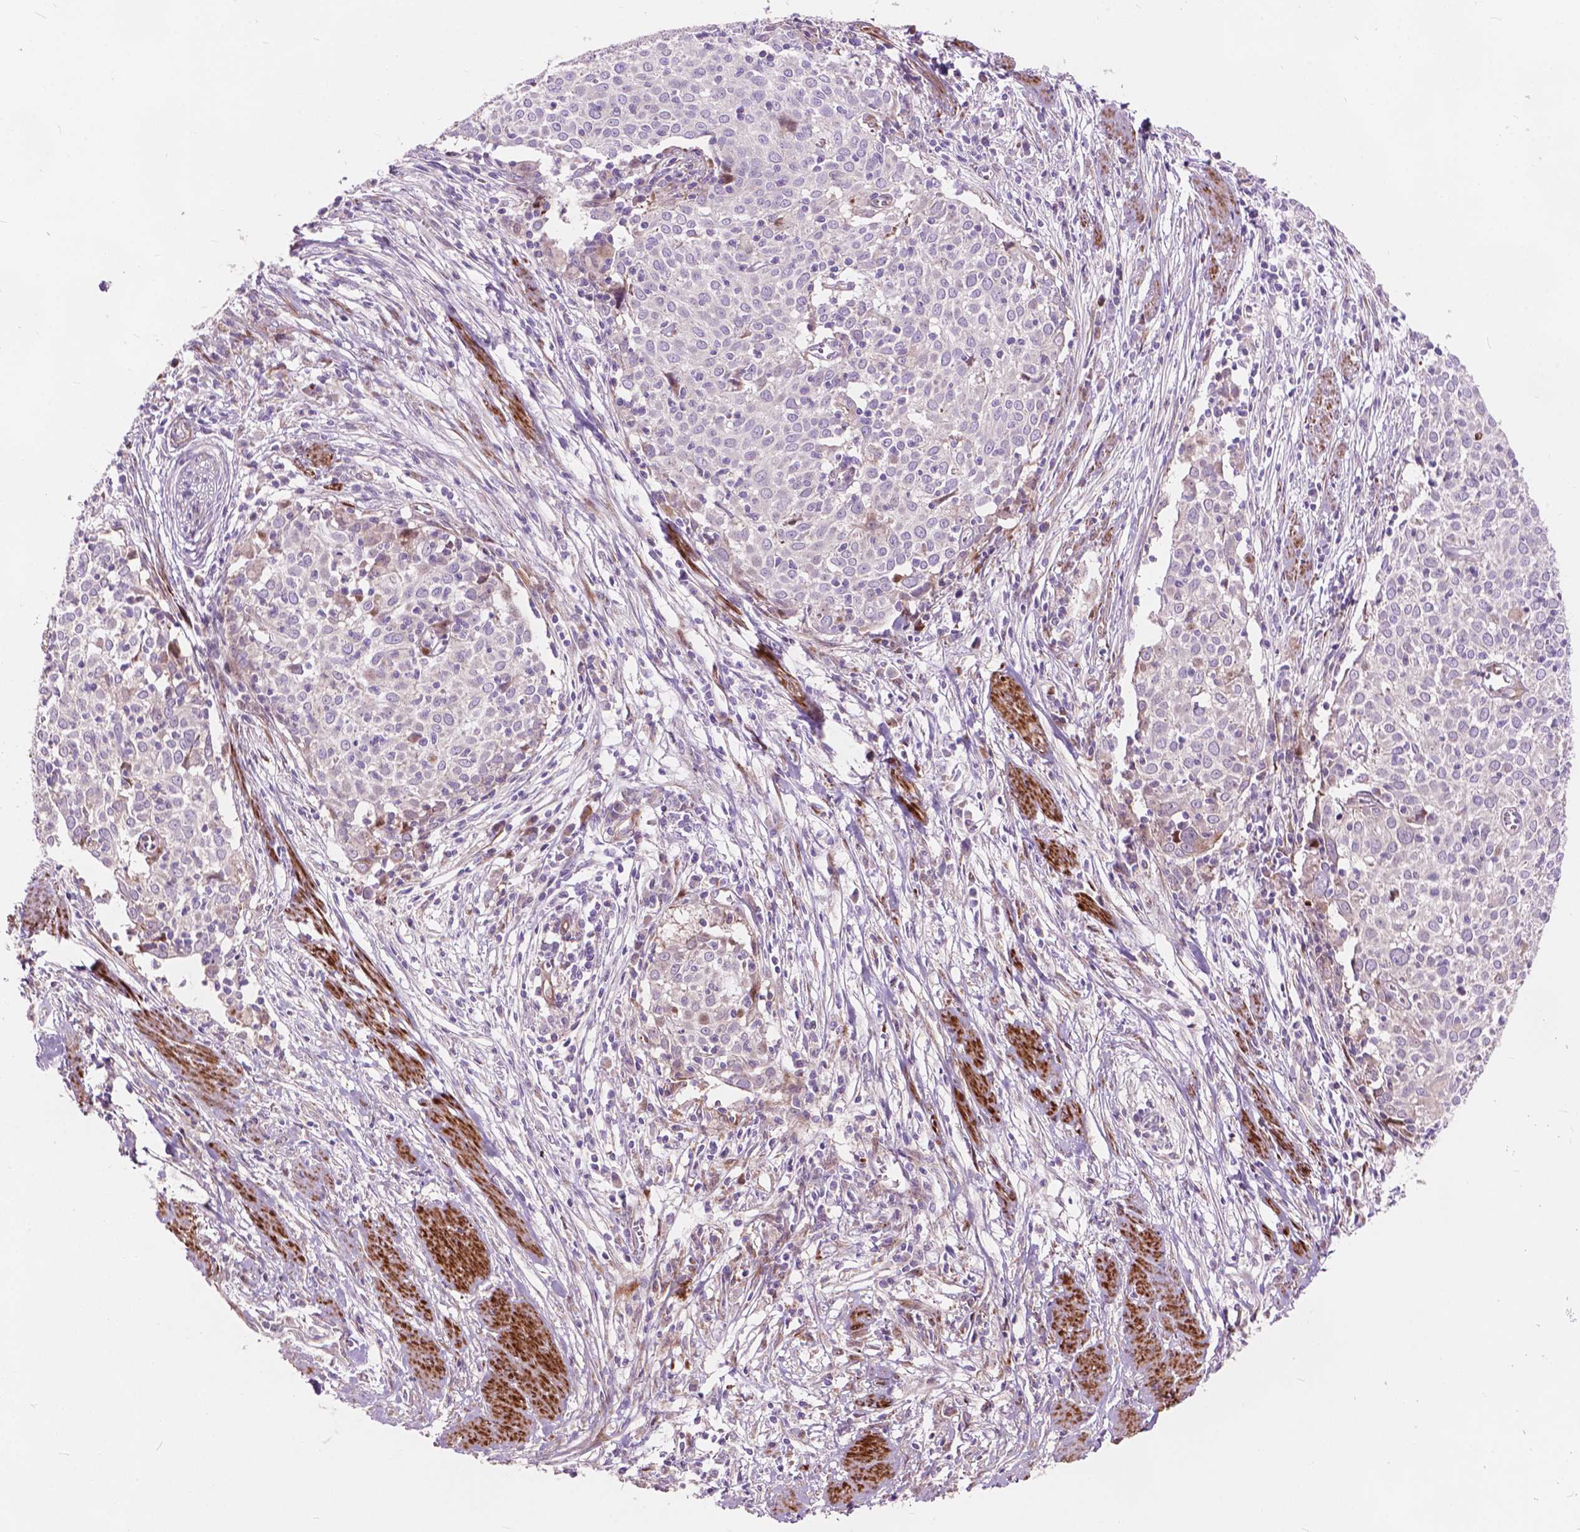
{"staining": {"intensity": "negative", "quantity": "none", "location": "none"}, "tissue": "cervical cancer", "cell_type": "Tumor cells", "image_type": "cancer", "snomed": [{"axis": "morphology", "description": "Squamous cell carcinoma, NOS"}, {"axis": "topography", "description": "Cervix"}], "caption": "Immunohistochemical staining of cervical cancer displays no significant positivity in tumor cells.", "gene": "MORN1", "patient": {"sex": "female", "age": 39}}